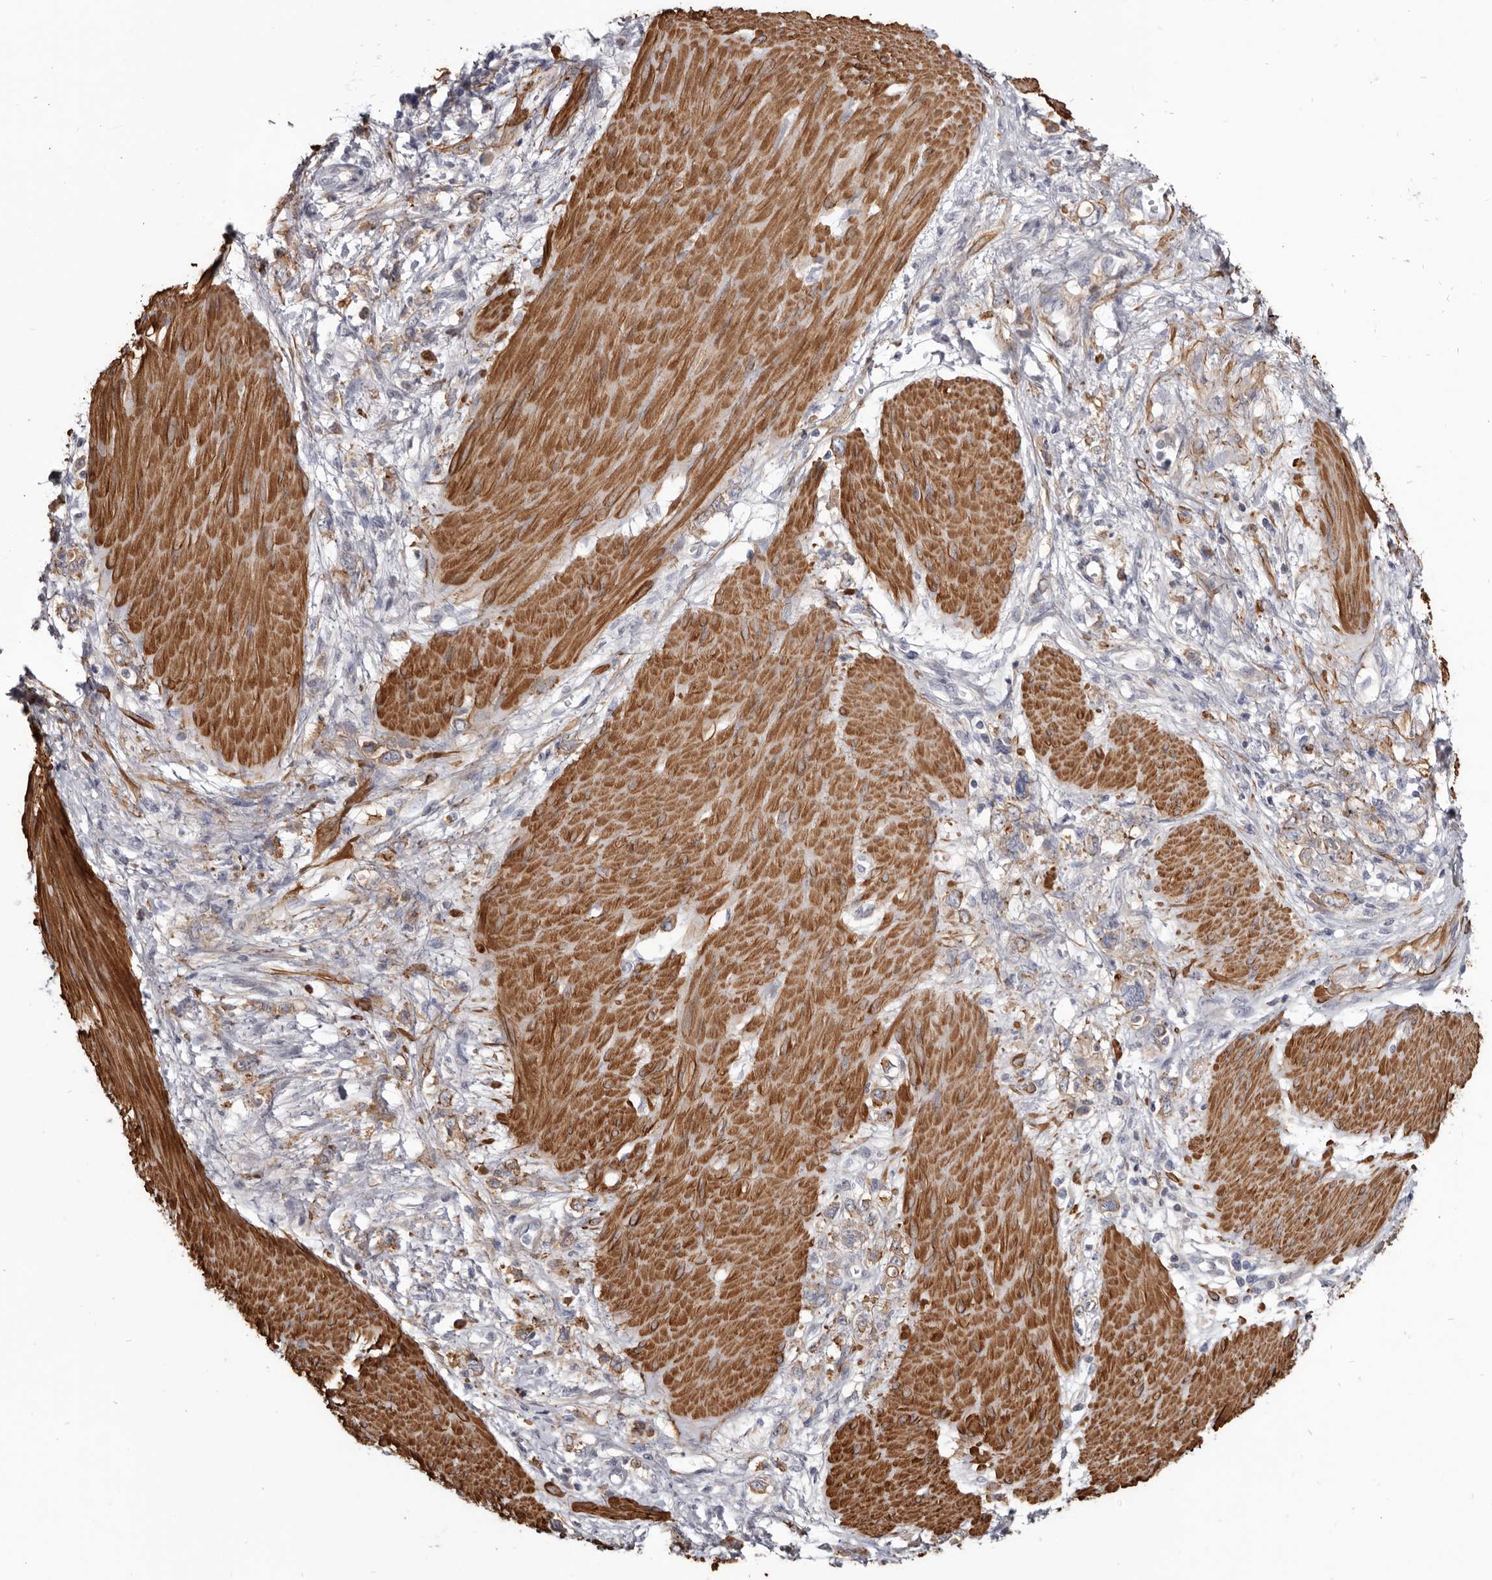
{"staining": {"intensity": "negative", "quantity": "none", "location": "none"}, "tissue": "stomach cancer", "cell_type": "Tumor cells", "image_type": "cancer", "snomed": [{"axis": "morphology", "description": "Adenocarcinoma, NOS"}, {"axis": "topography", "description": "Stomach"}], "caption": "High magnification brightfield microscopy of stomach cancer (adenocarcinoma) stained with DAB (brown) and counterstained with hematoxylin (blue): tumor cells show no significant positivity.", "gene": "CGN", "patient": {"sex": "female", "age": 76}}